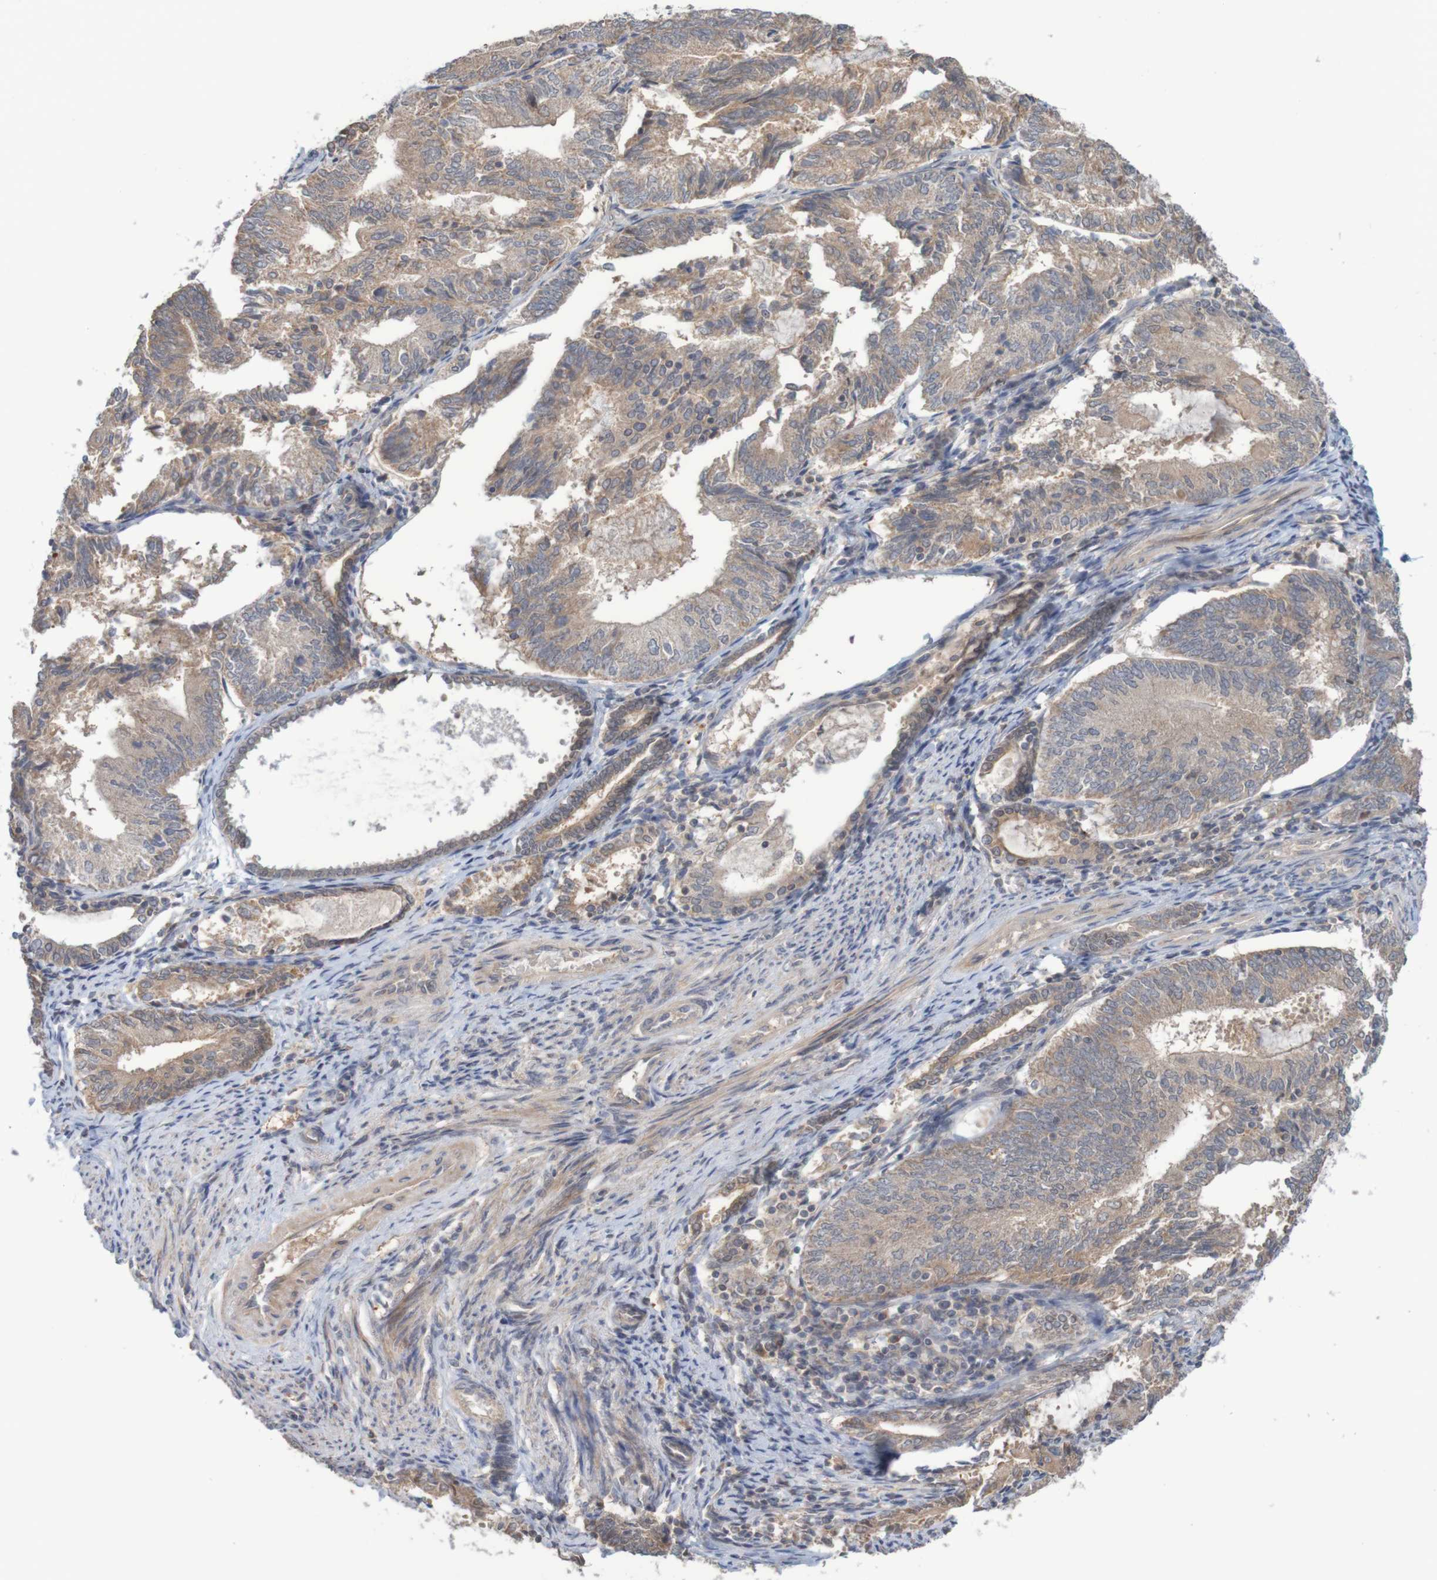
{"staining": {"intensity": "weak", "quantity": ">75%", "location": "cytoplasmic/membranous"}, "tissue": "endometrial cancer", "cell_type": "Tumor cells", "image_type": "cancer", "snomed": [{"axis": "morphology", "description": "Adenocarcinoma, NOS"}, {"axis": "topography", "description": "Endometrium"}], "caption": "Protein staining of endometrial cancer tissue demonstrates weak cytoplasmic/membranous staining in about >75% of tumor cells.", "gene": "ANKK1", "patient": {"sex": "female", "age": 81}}